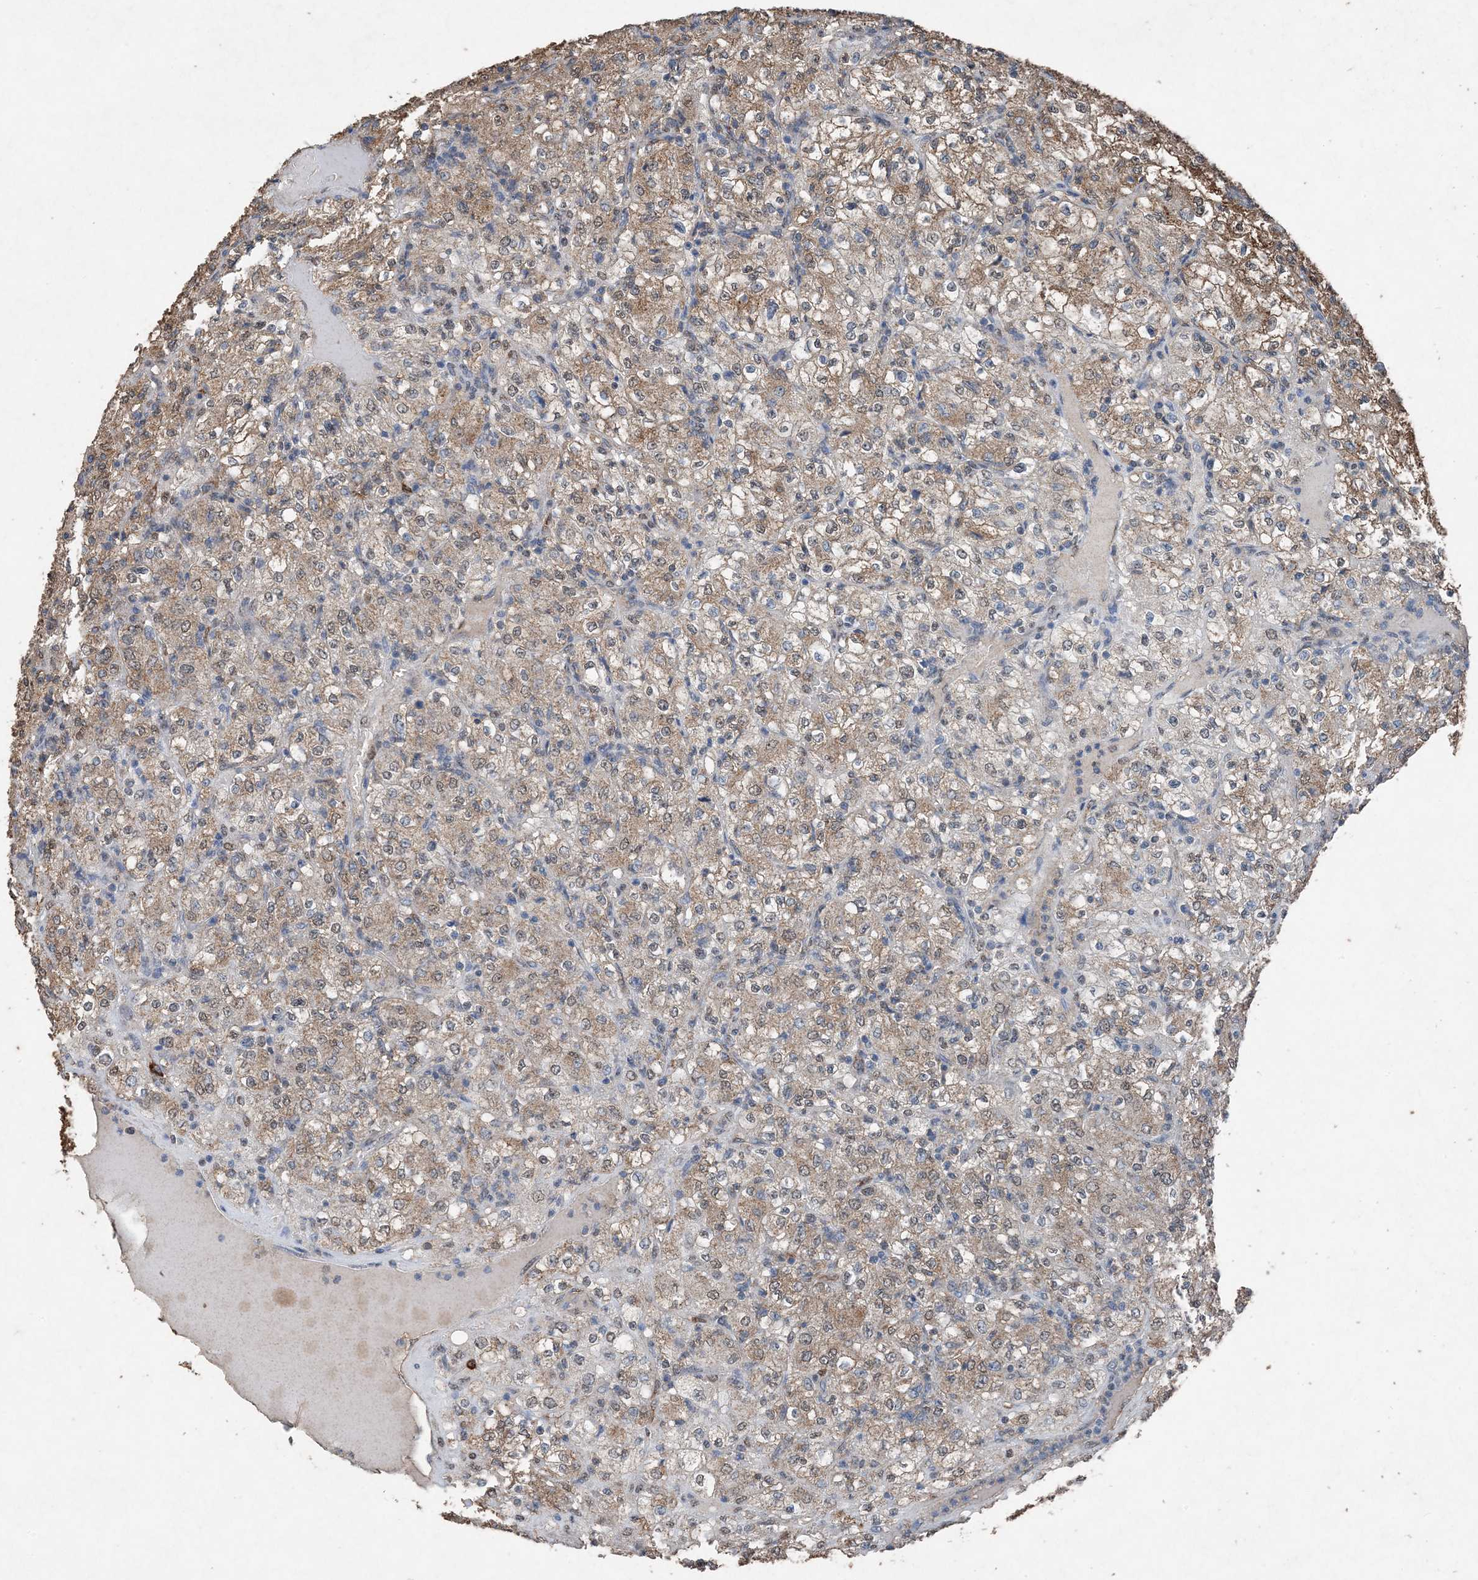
{"staining": {"intensity": "moderate", "quantity": ">75%", "location": "cytoplasmic/membranous,nuclear"}, "tissue": "renal cancer", "cell_type": "Tumor cells", "image_type": "cancer", "snomed": [{"axis": "morphology", "description": "Normal tissue, NOS"}, {"axis": "morphology", "description": "Adenocarcinoma, NOS"}, {"axis": "topography", "description": "Kidney"}], "caption": "DAB immunohistochemical staining of human renal cancer exhibits moderate cytoplasmic/membranous and nuclear protein staining in approximately >75% of tumor cells. Using DAB (brown) and hematoxylin (blue) stains, captured at high magnification using brightfield microscopy.", "gene": "FCN3", "patient": {"sex": "female", "age": 72}}